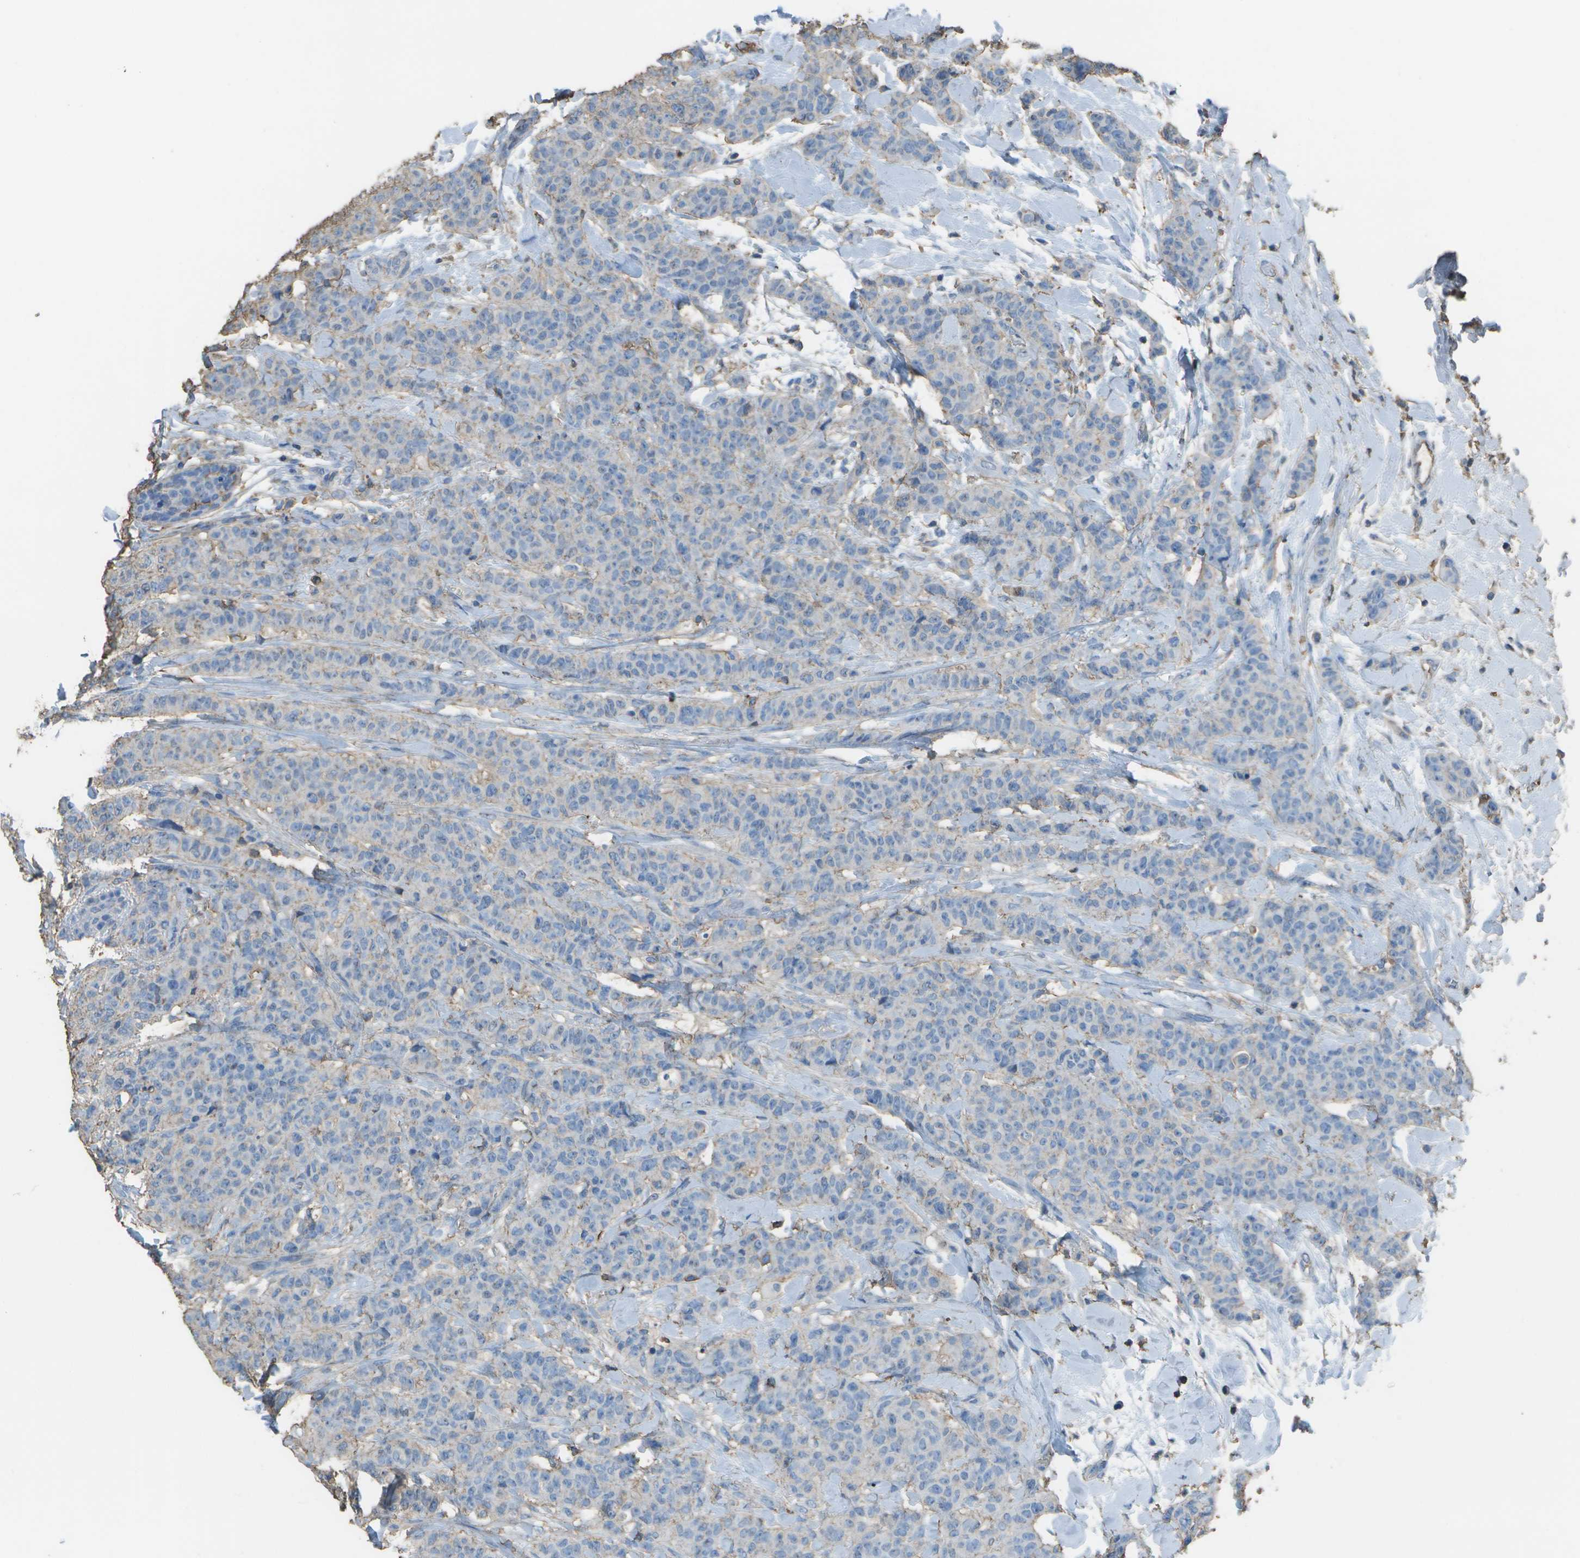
{"staining": {"intensity": "negative", "quantity": "none", "location": "none"}, "tissue": "breast cancer", "cell_type": "Tumor cells", "image_type": "cancer", "snomed": [{"axis": "morphology", "description": "Normal tissue, NOS"}, {"axis": "morphology", "description": "Duct carcinoma"}, {"axis": "topography", "description": "Breast"}], "caption": "This photomicrograph is of breast cancer (intraductal carcinoma) stained with immunohistochemistry to label a protein in brown with the nuclei are counter-stained blue. There is no expression in tumor cells.", "gene": "CYP4F11", "patient": {"sex": "female", "age": 40}}